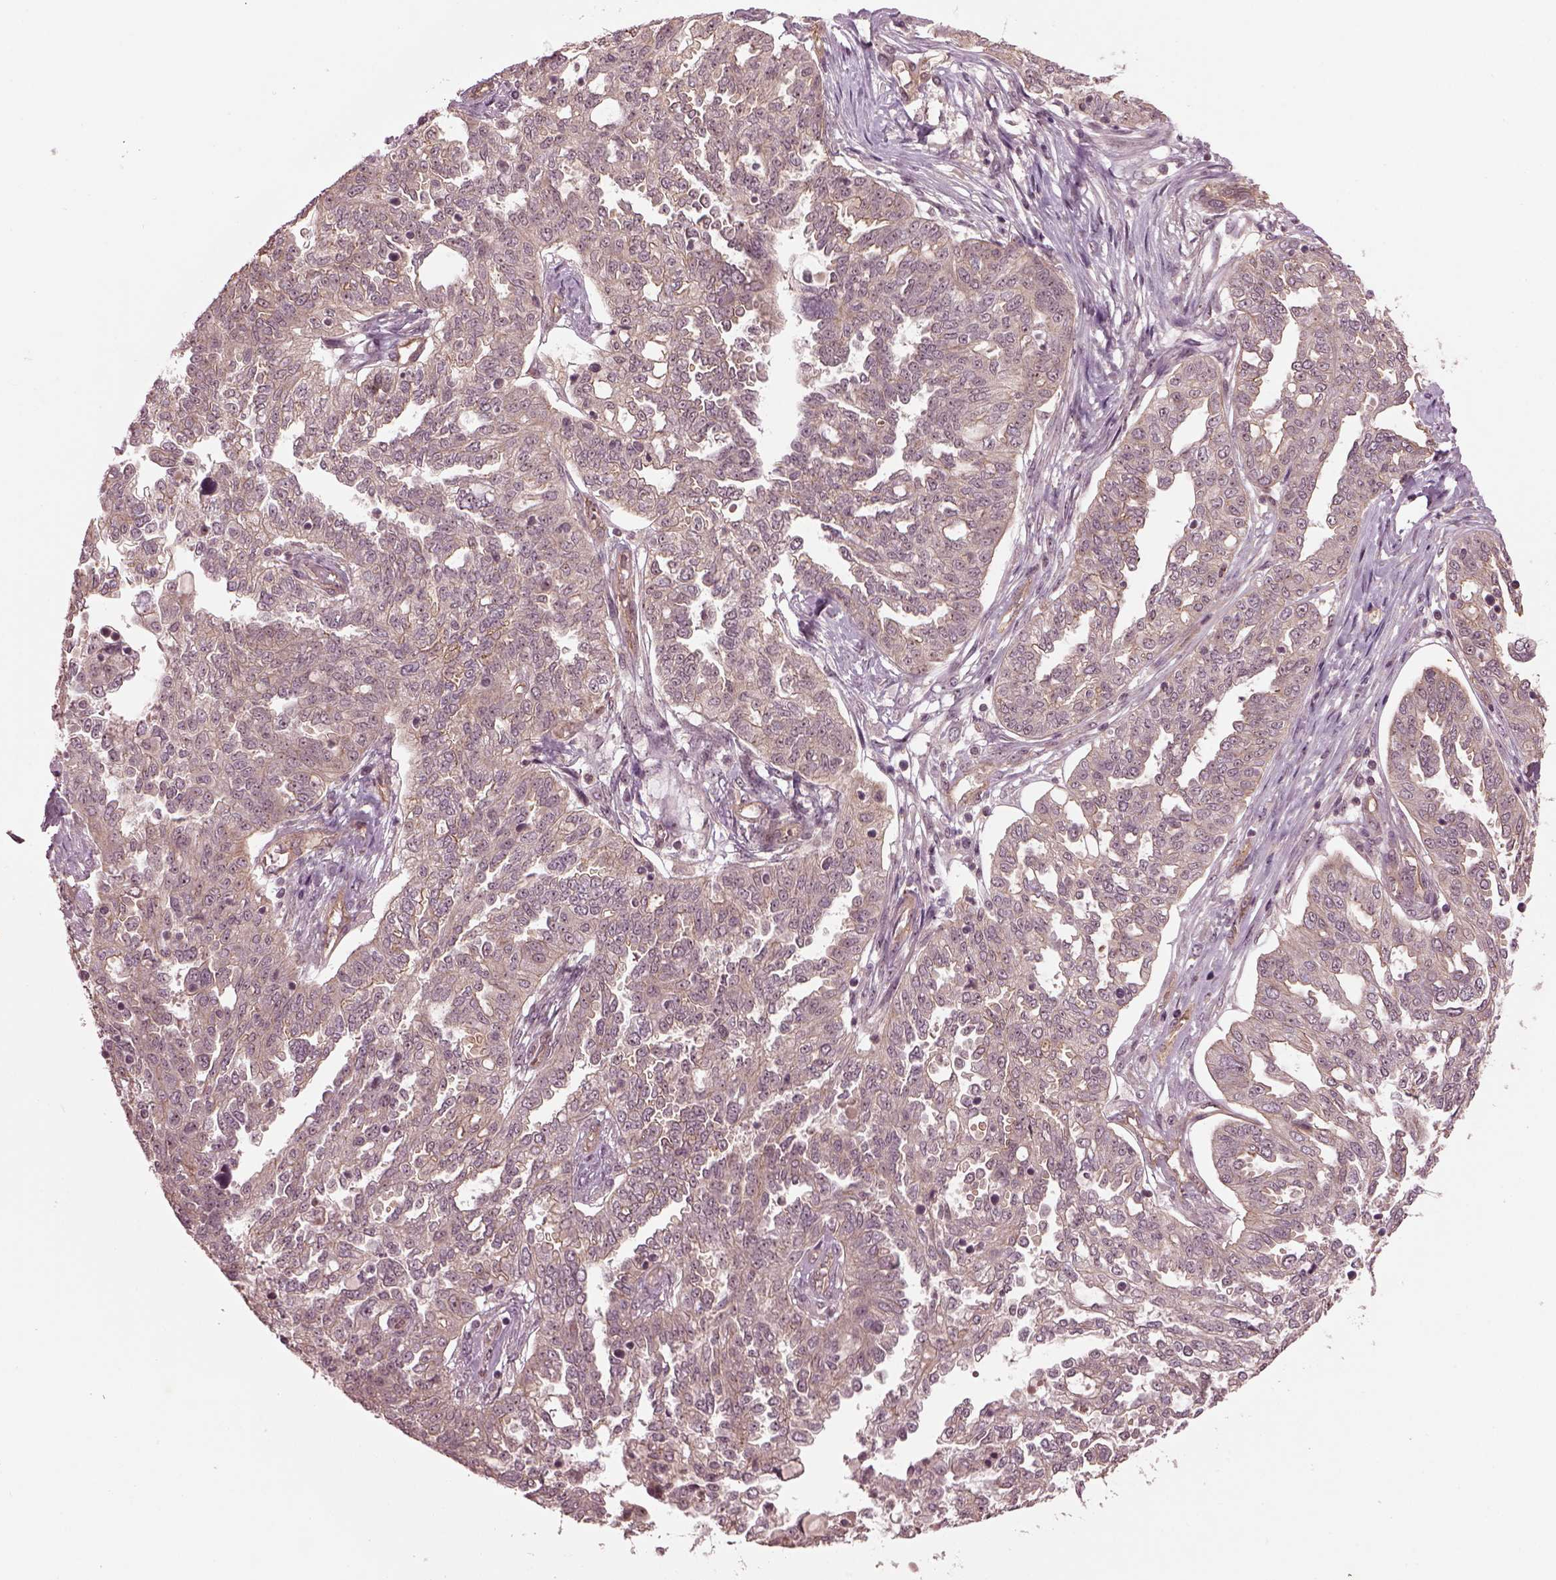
{"staining": {"intensity": "weak", "quantity": "25%-75%", "location": "nuclear"}, "tissue": "ovarian cancer", "cell_type": "Tumor cells", "image_type": "cancer", "snomed": [{"axis": "morphology", "description": "Cystadenocarcinoma, serous, NOS"}, {"axis": "topography", "description": "Ovary"}], "caption": "This image demonstrates immunohistochemistry staining of human serous cystadenocarcinoma (ovarian), with low weak nuclear positivity in about 25%-75% of tumor cells.", "gene": "GNRH1", "patient": {"sex": "female", "age": 67}}